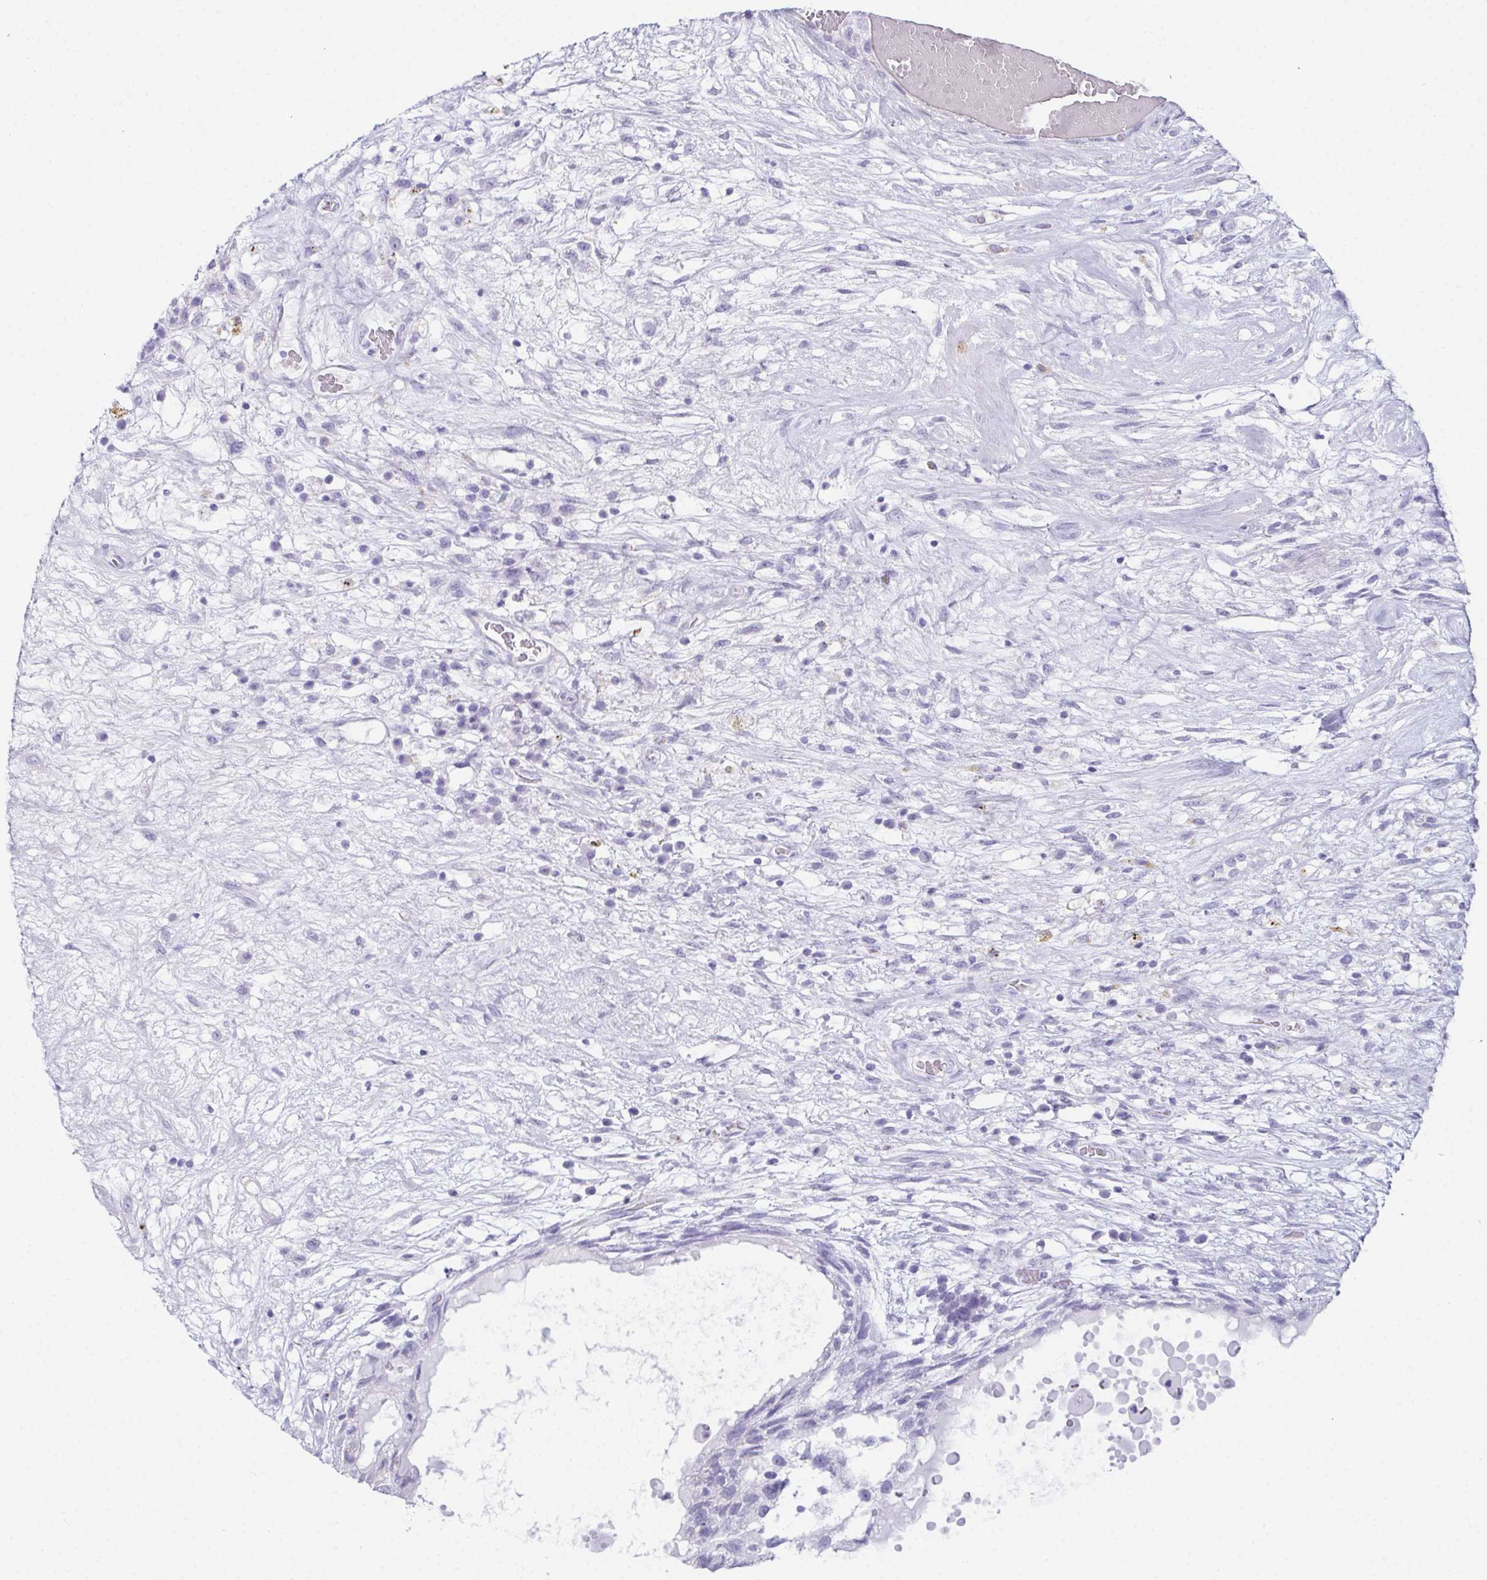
{"staining": {"intensity": "negative", "quantity": "none", "location": "none"}, "tissue": "testis cancer", "cell_type": "Tumor cells", "image_type": "cancer", "snomed": [{"axis": "morphology", "description": "Normal tissue, NOS"}, {"axis": "morphology", "description": "Carcinoma, Embryonal, NOS"}, {"axis": "topography", "description": "Testis"}], "caption": "An IHC photomicrograph of testis cancer (embryonal carcinoma) is shown. There is no staining in tumor cells of testis cancer (embryonal carcinoma).", "gene": "TEX19", "patient": {"sex": "male", "age": 32}}